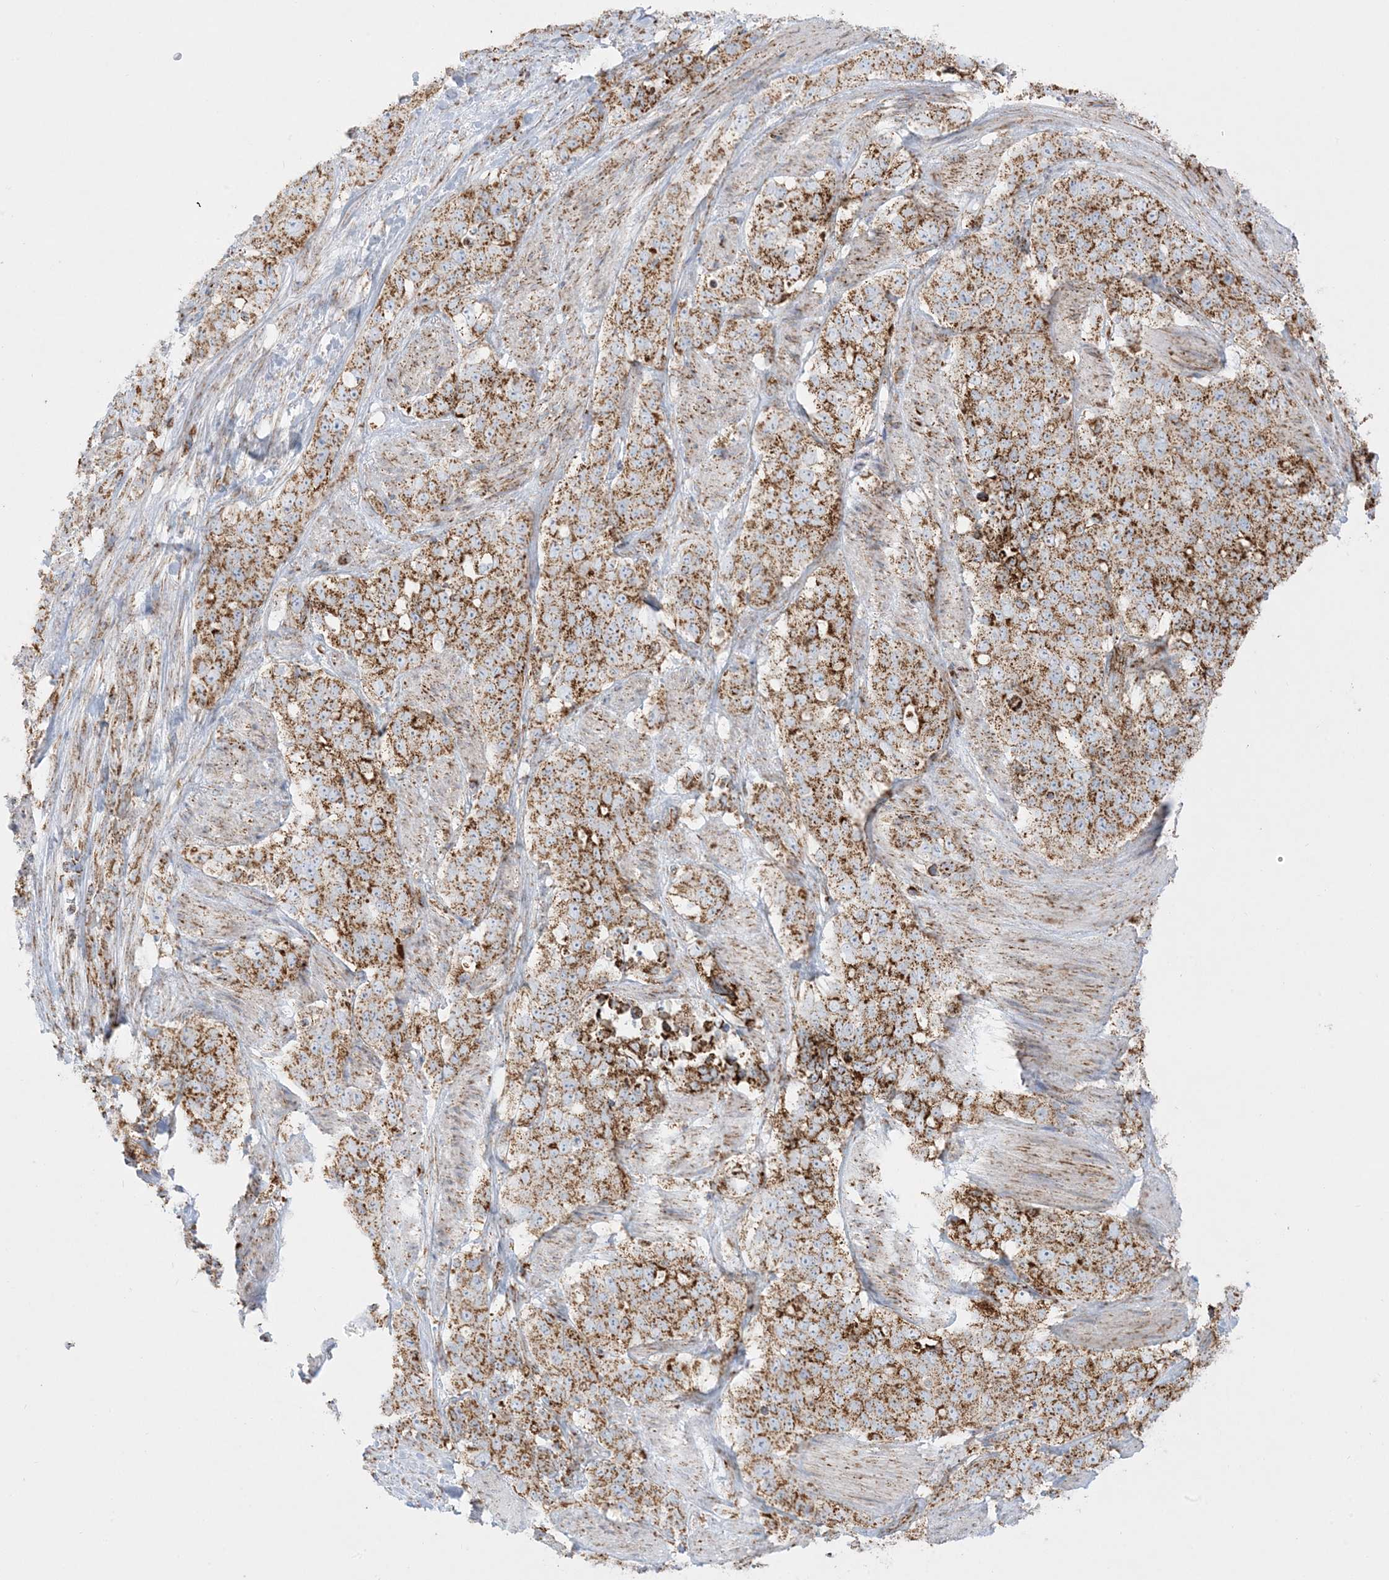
{"staining": {"intensity": "moderate", "quantity": ">75%", "location": "cytoplasmic/membranous"}, "tissue": "stomach cancer", "cell_type": "Tumor cells", "image_type": "cancer", "snomed": [{"axis": "morphology", "description": "Adenocarcinoma, NOS"}, {"axis": "topography", "description": "Stomach"}], "caption": "High-power microscopy captured an immunohistochemistry micrograph of stomach adenocarcinoma, revealing moderate cytoplasmic/membranous positivity in approximately >75% of tumor cells.", "gene": "MRPS36", "patient": {"sex": "male", "age": 48}}